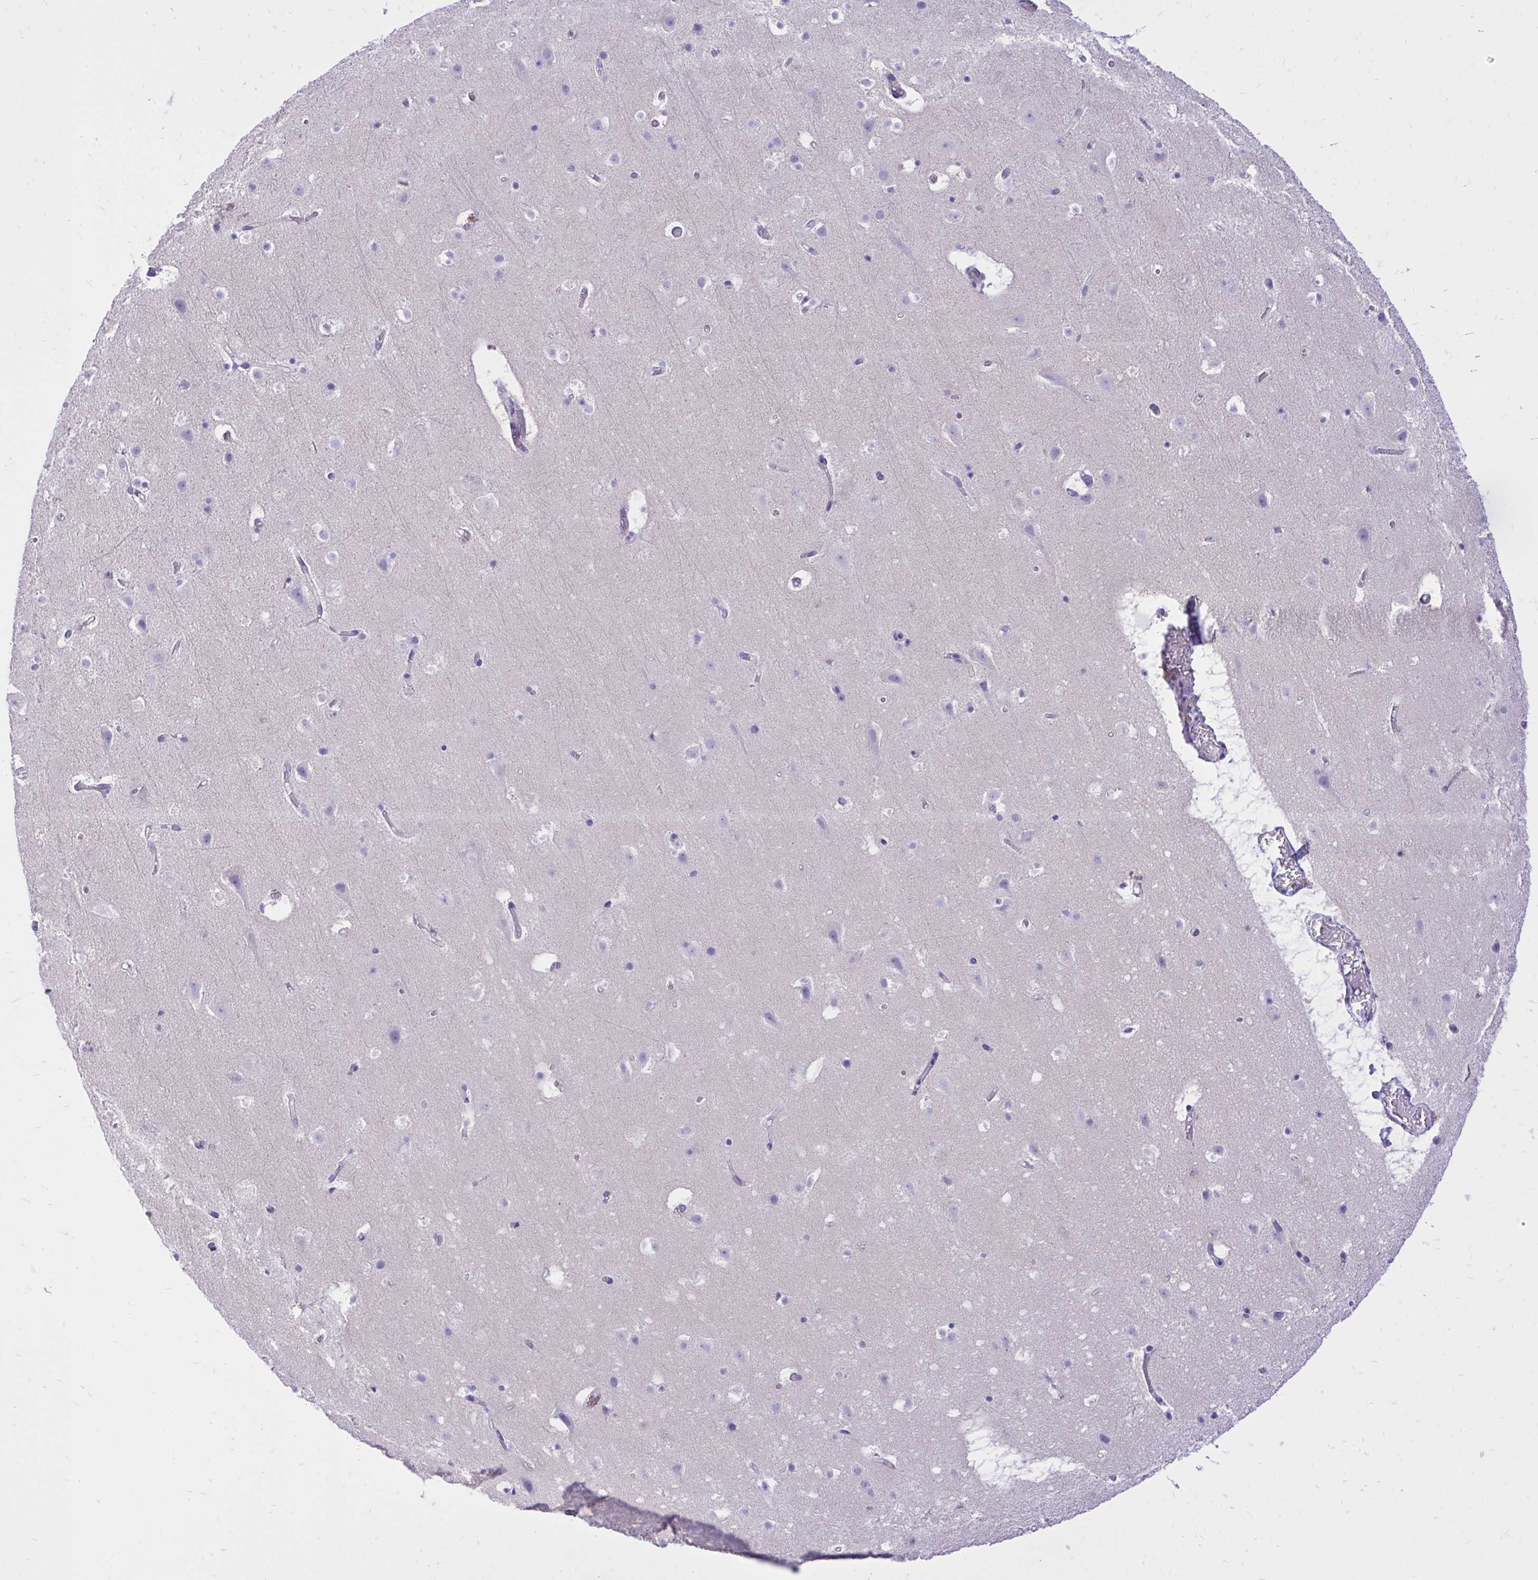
{"staining": {"intensity": "negative", "quantity": "none", "location": "none"}, "tissue": "cerebral cortex", "cell_type": "Endothelial cells", "image_type": "normal", "snomed": [{"axis": "morphology", "description": "Normal tissue, NOS"}, {"axis": "topography", "description": "Cerebral cortex"}], "caption": "The image reveals no significant positivity in endothelial cells of cerebral cortex.", "gene": "MON1A", "patient": {"sex": "female", "age": 42}}